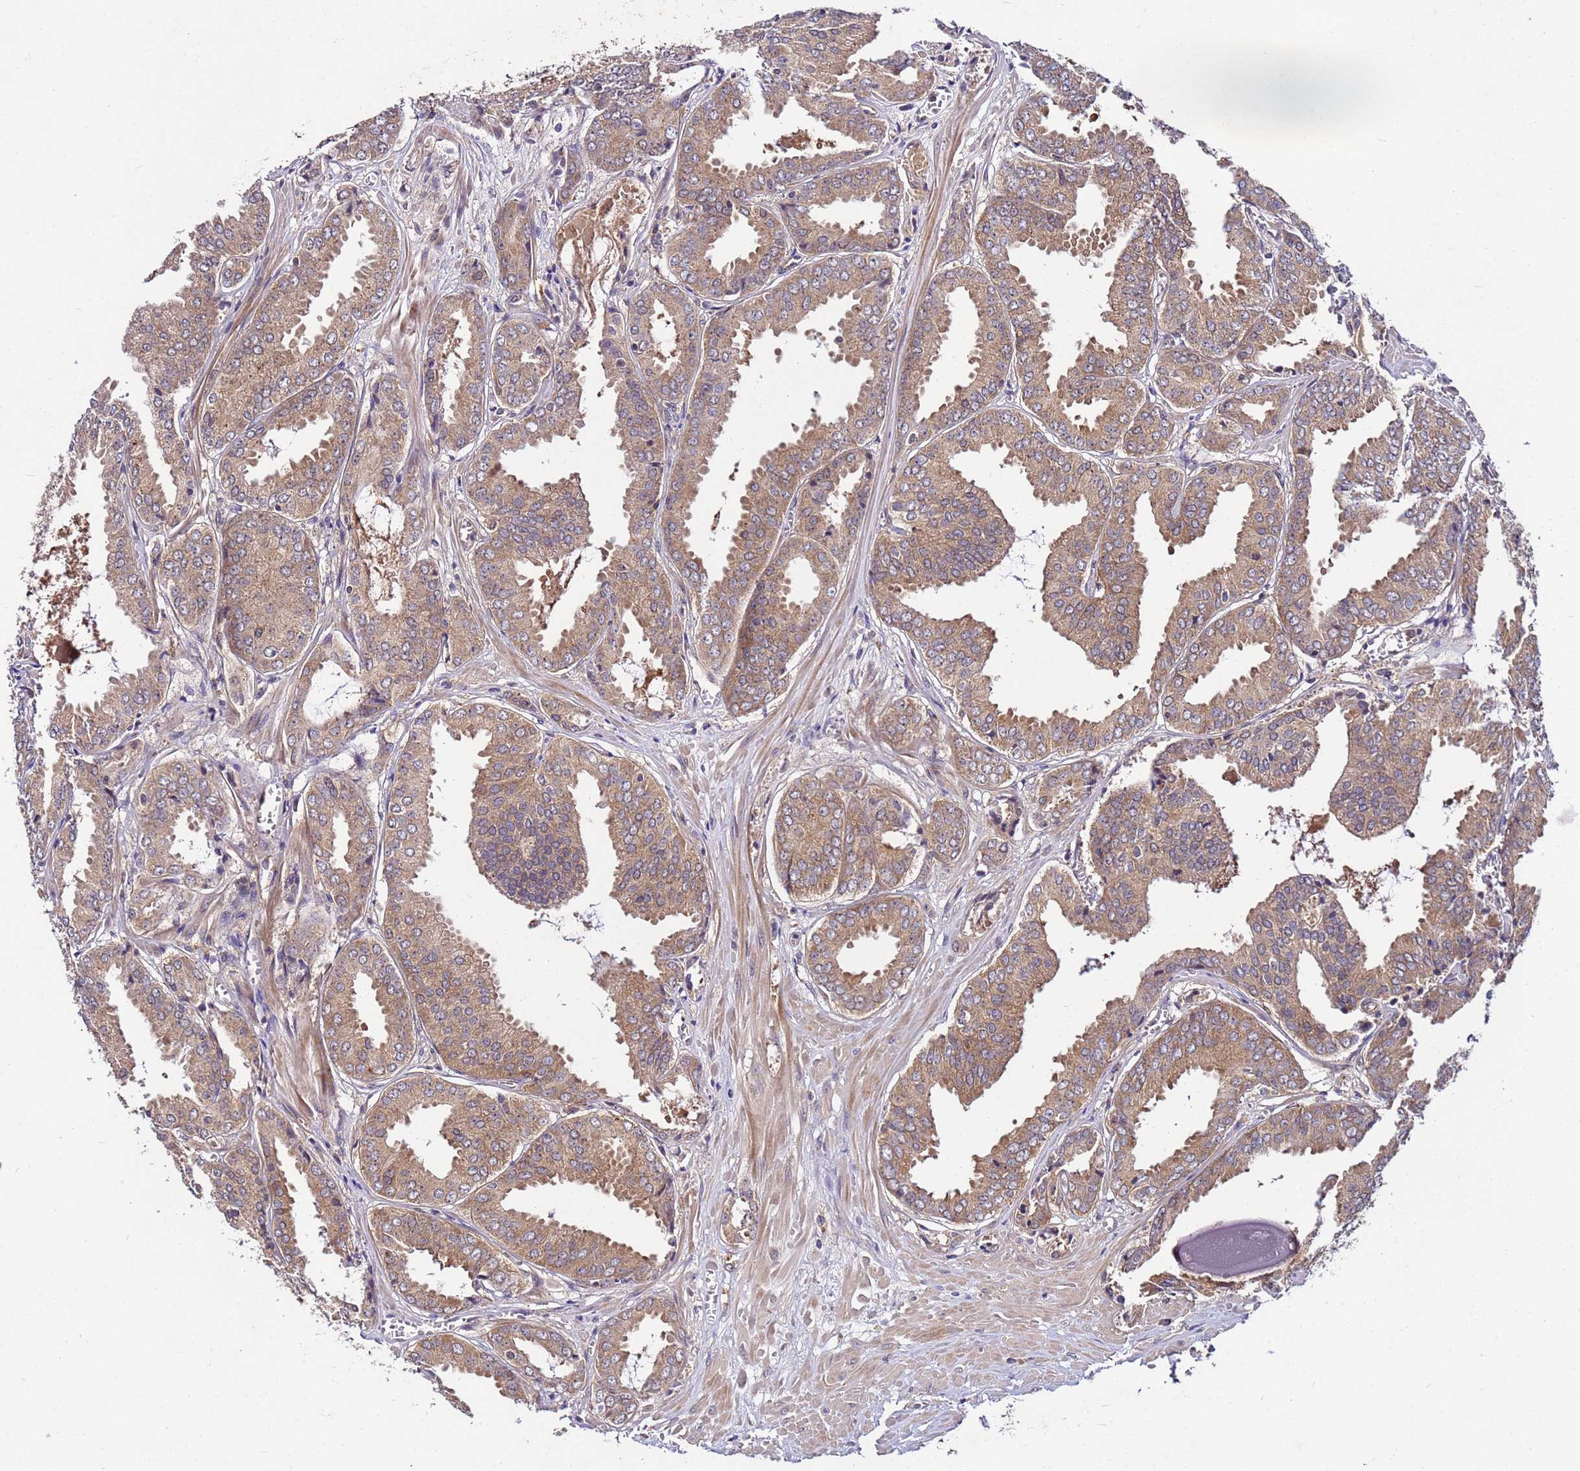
{"staining": {"intensity": "moderate", "quantity": ">75%", "location": "cytoplasmic/membranous"}, "tissue": "prostate cancer", "cell_type": "Tumor cells", "image_type": "cancer", "snomed": [{"axis": "morphology", "description": "Adenocarcinoma, Low grade"}, {"axis": "topography", "description": "Prostate"}], "caption": "Brown immunohistochemical staining in prostate adenocarcinoma (low-grade) demonstrates moderate cytoplasmic/membranous expression in approximately >75% of tumor cells. Nuclei are stained in blue.", "gene": "GSPT2", "patient": {"sex": "male", "age": 67}}